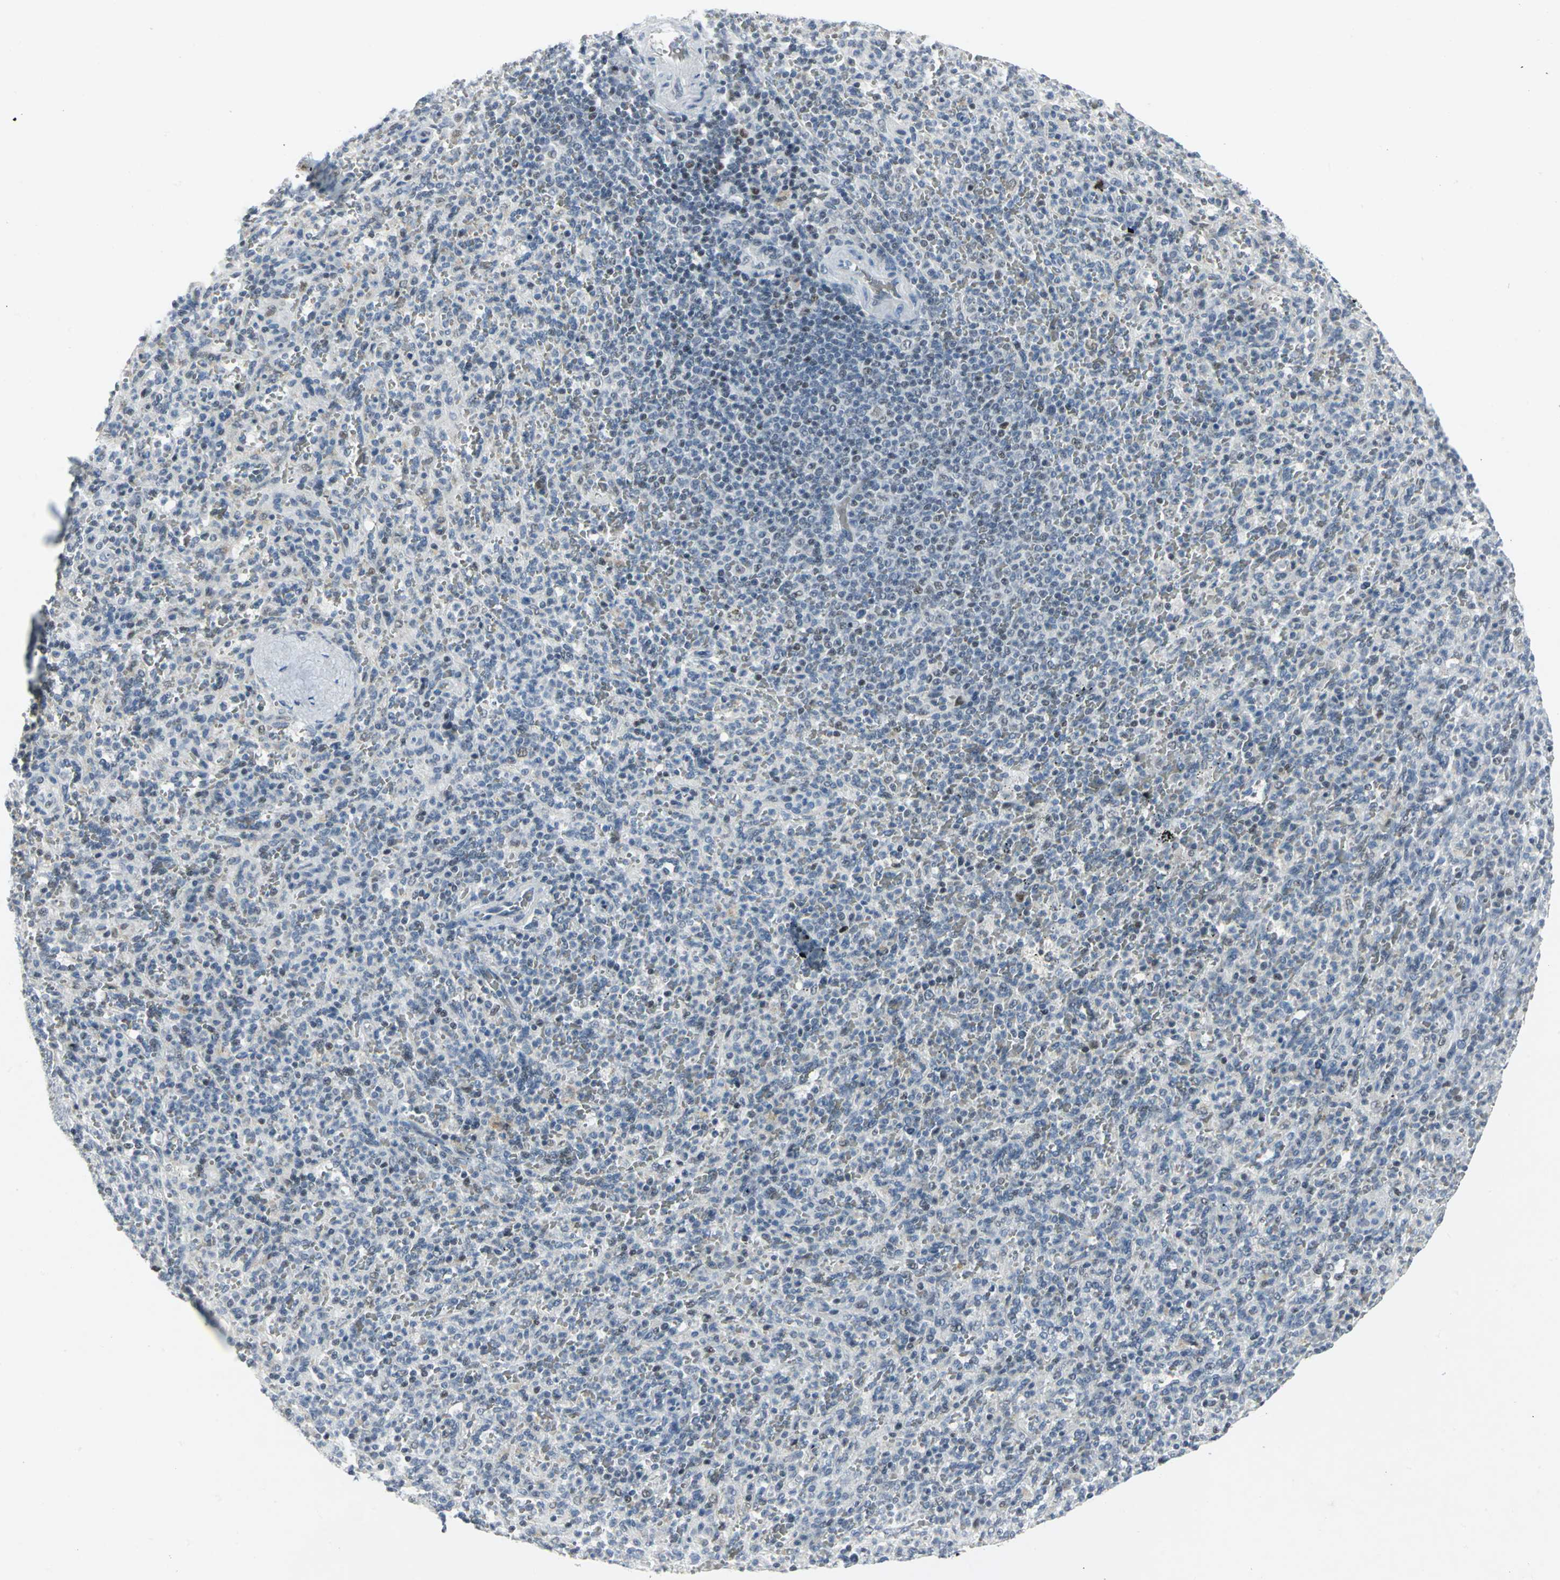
{"staining": {"intensity": "weak", "quantity": "<25%", "location": "nuclear"}, "tissue": "spleen", "cell_type": "Cells in red pulp", "image_type": "normal", "snomed": [{"axis": "morphology", "description": "Normal tissue, NOS"}, {"axis": "topography", "description": "Spleen"}], "caption": "The image displays no staining of cells in red pulp in normal spleen. The staining is performed using DAB brown chromogen with nuclei counter-stained in using hematoxylin.", "gene": "RPA1", "patient": {"sex": "male", "age": 36}}